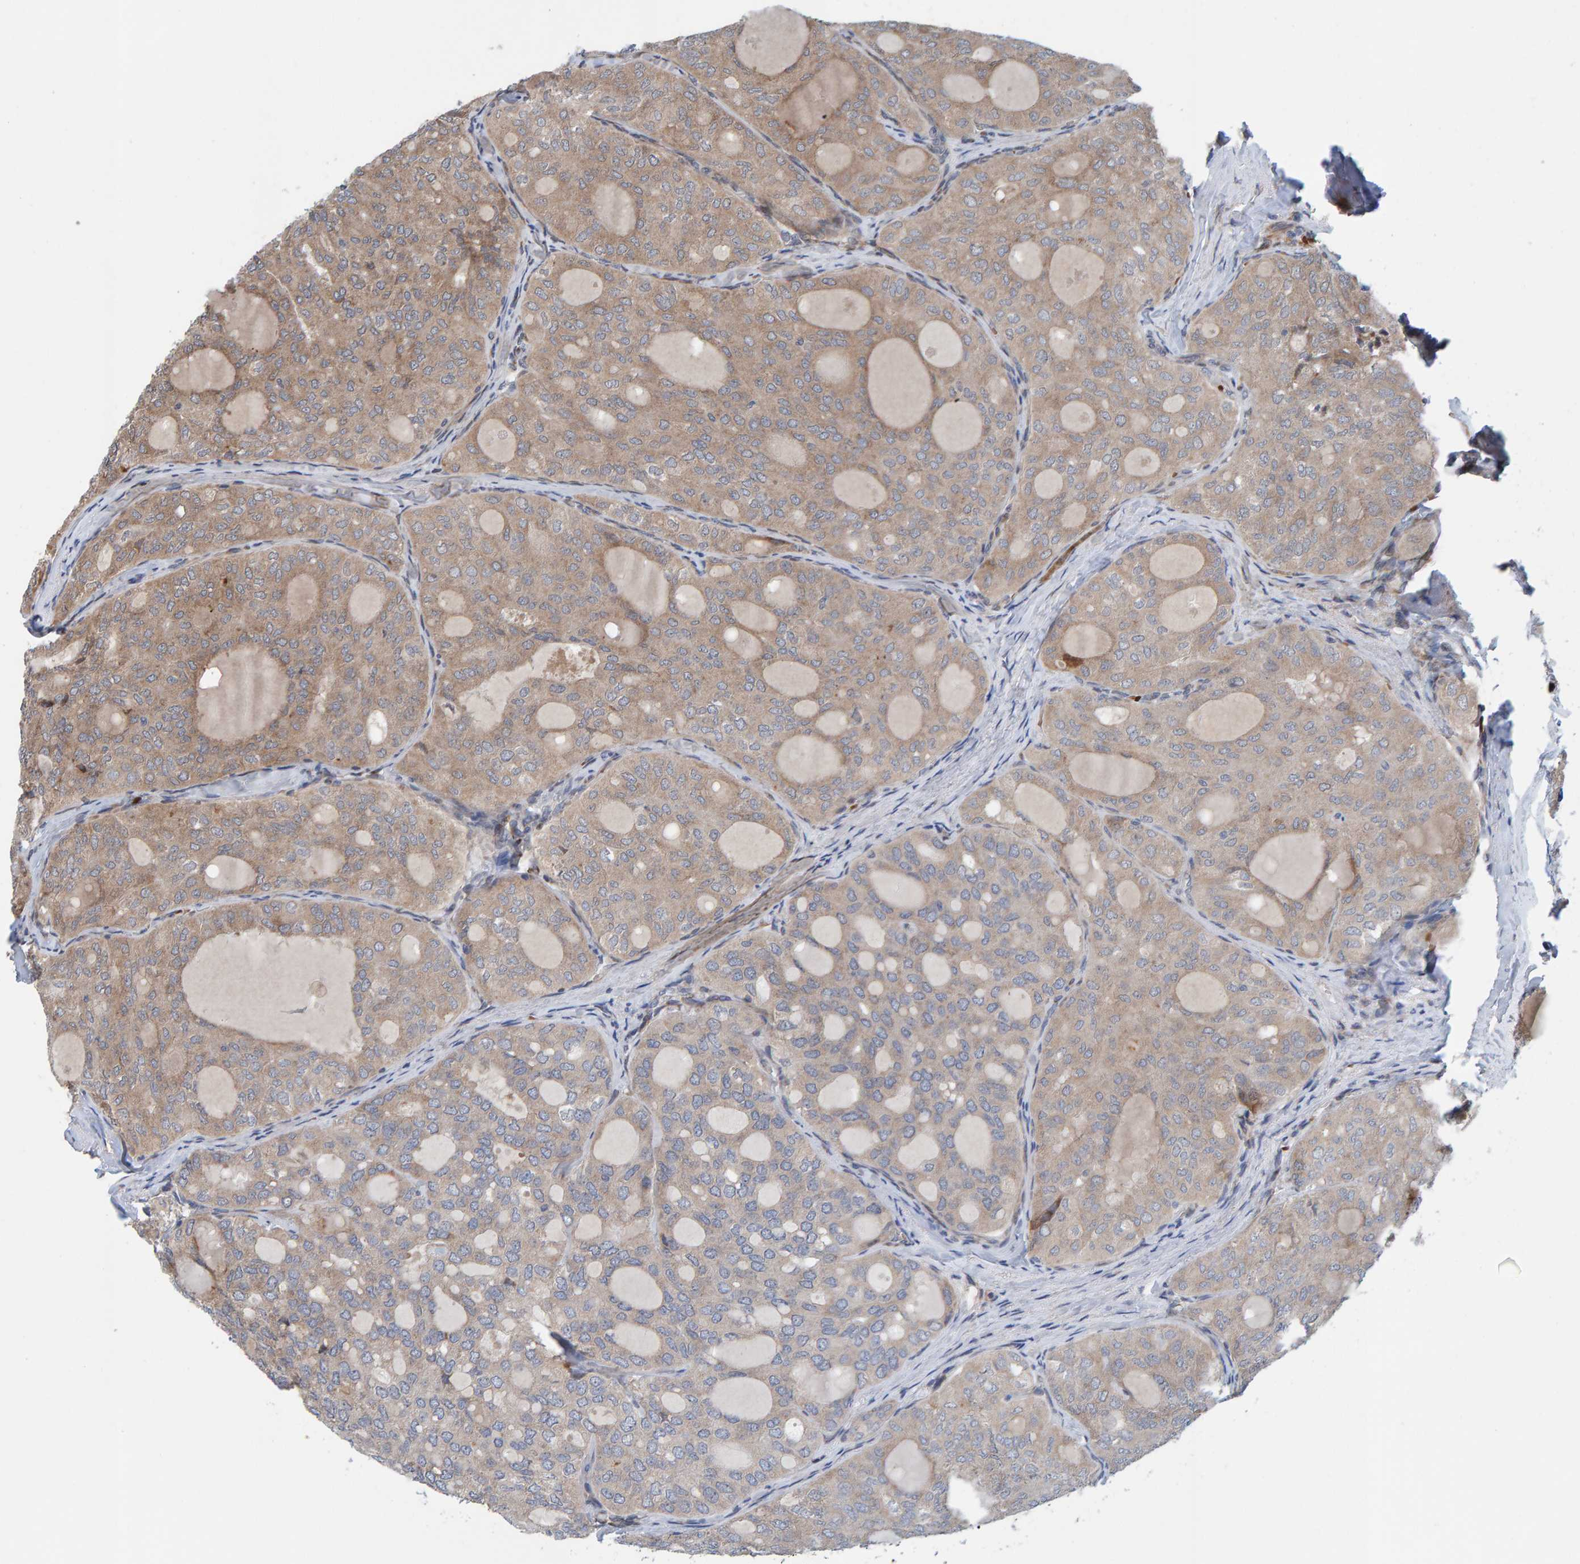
{"staining": {"intensity": "weak", "quantity": ">75%", "location": "cytoplasmic/membranous"}, "tissue": "thyroid cancer", "cell_type": "Tumor cells", "image_type": "cancer", "snomed": [{"axis": "morphology", "description": "Follicular adenoma carcinoma, NOS"}, {"axis": "topography", "description": "Thyroid gland"}], "caption": "Human thyroid cancer stained with a protein marker shows weak staining in tumor cells.", "gene": "MFSD6L", "patient": {"sex": "male", "age": 75}}